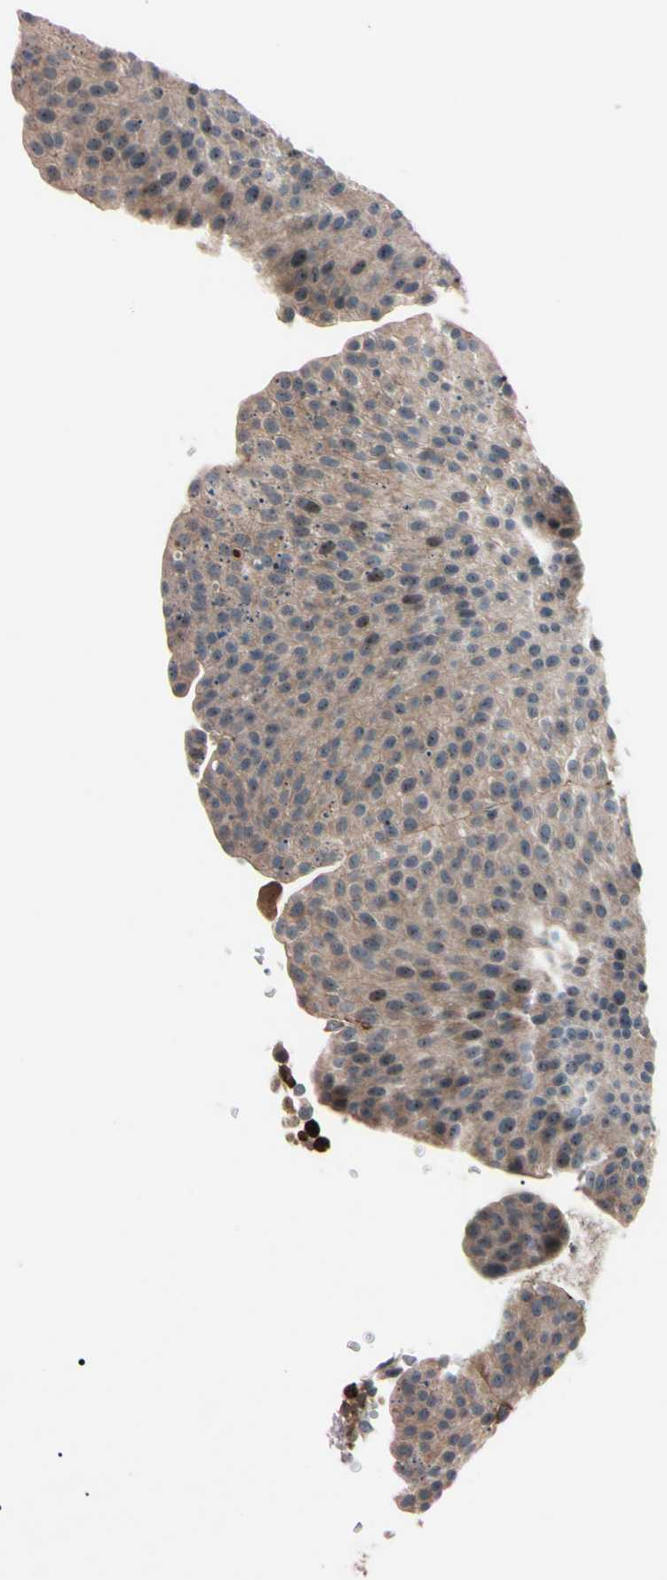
{"staining": {"intensity": "strong", "quantity": "<25%", "location": "cytoplasmic/membranous,nuclear"}, "tissue": "urothelial cancer", "cell_type": "Tumor cells", "image_type": "cancer", "snomed": [{"axis": "morphology", "description": "Urothelial carcinoma, Low grade"}, {"axis": "topography", "description": "Smooth muscle"}, {"axis": "topography", "description": "Urinary bladder"}], "caption": "Protein analysis of urothelial carcinoma (low-grade) tissue demonstrates strong cytoplasmic/membranous and nuclear expression in about <25% of tumor cells.", "gene": "TRAF5", "patient": {"sex": "male", "age": 60}}